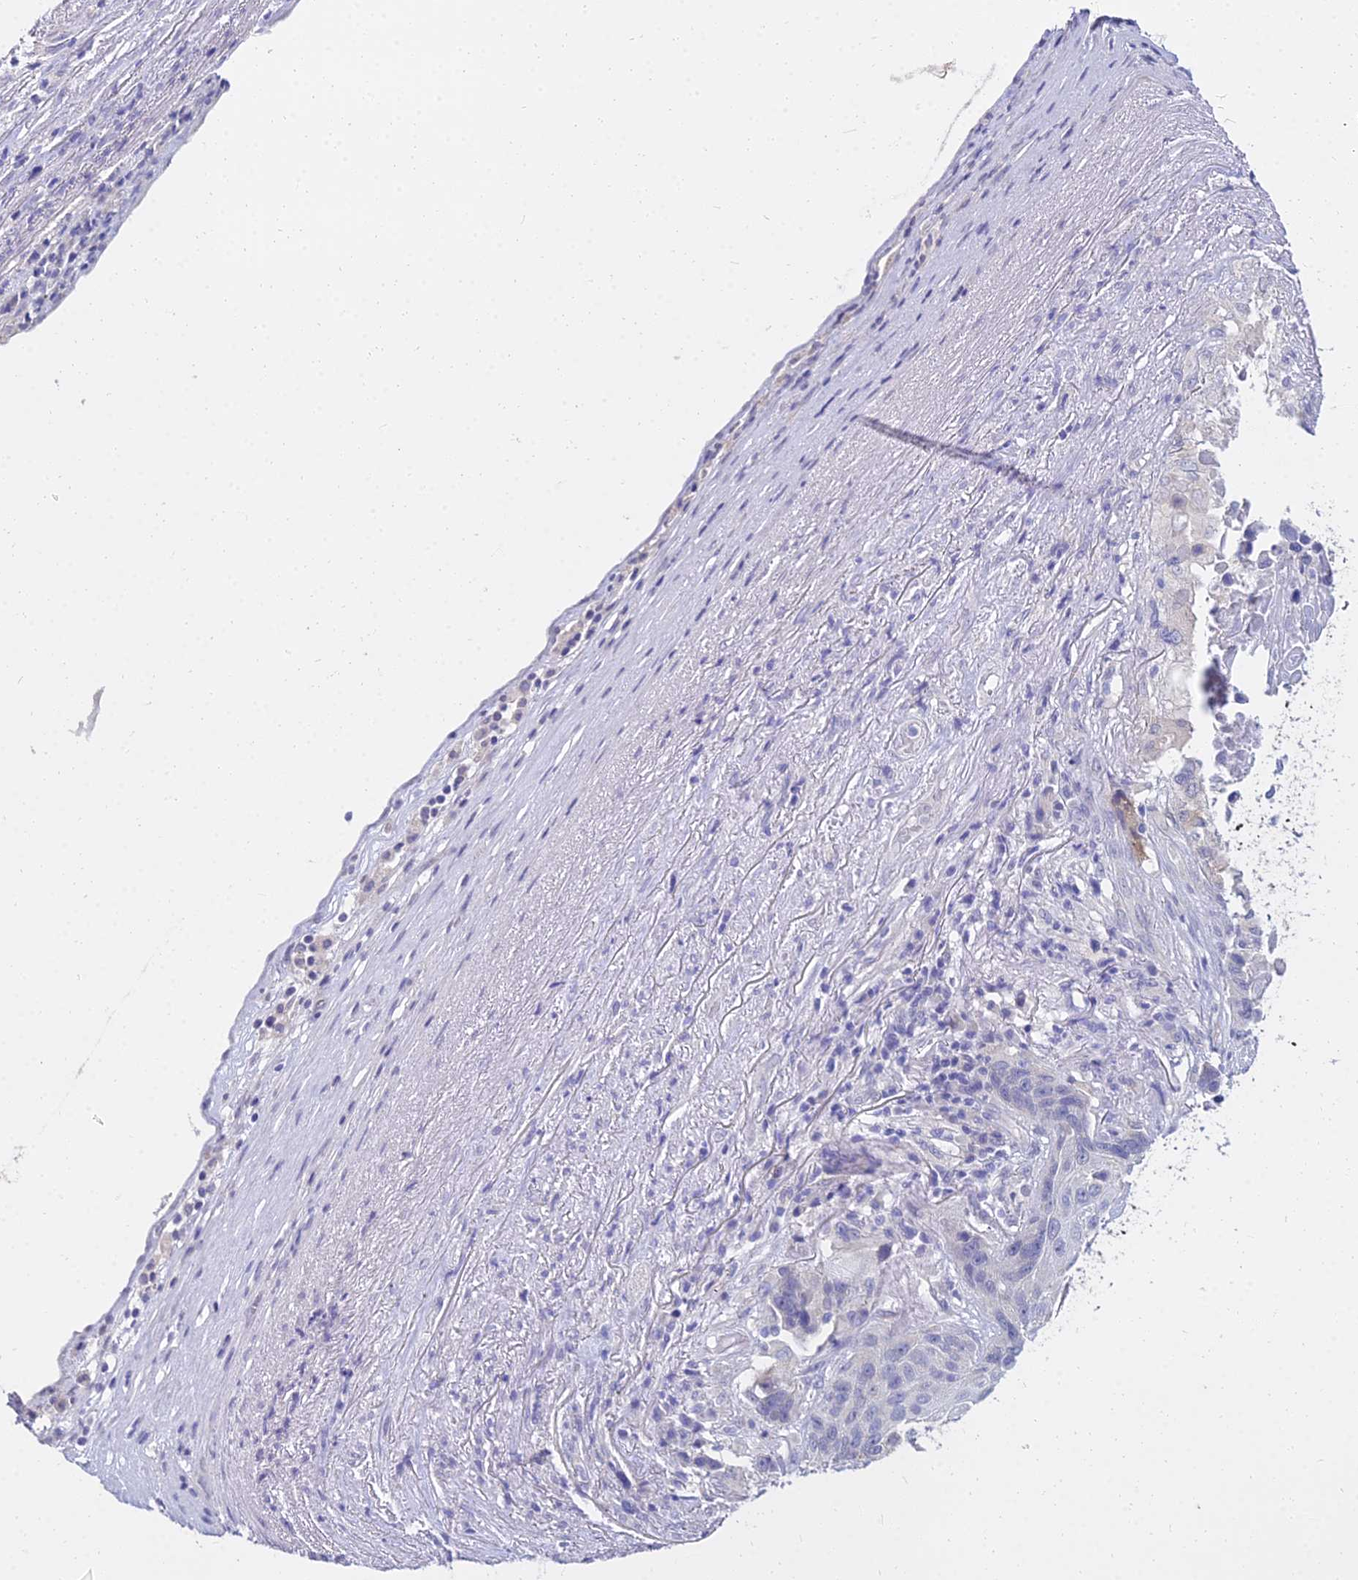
{"staining": {"intensity": "negative", "quantity": "none", "location": "none"}, "tissue": "lung cancer", "cell_type": "Tumor cells", "image_type": "cancer", "snomed": [{"axis": "morphology", "description": "Normal tissue, NOS"}, {"axis": "morphology", "description": "Squamous cell carcinoma, NOS"}, {"axis": "topography", "description": "Lymph node"}, {"axis": "topography", "description": "Lung"}], "caption": "This is an IHC histopathology image of lung cancer. There is no expression in tumor cells.", "gene": "NPY", "patient": {"sex": "male", "age": 66}}